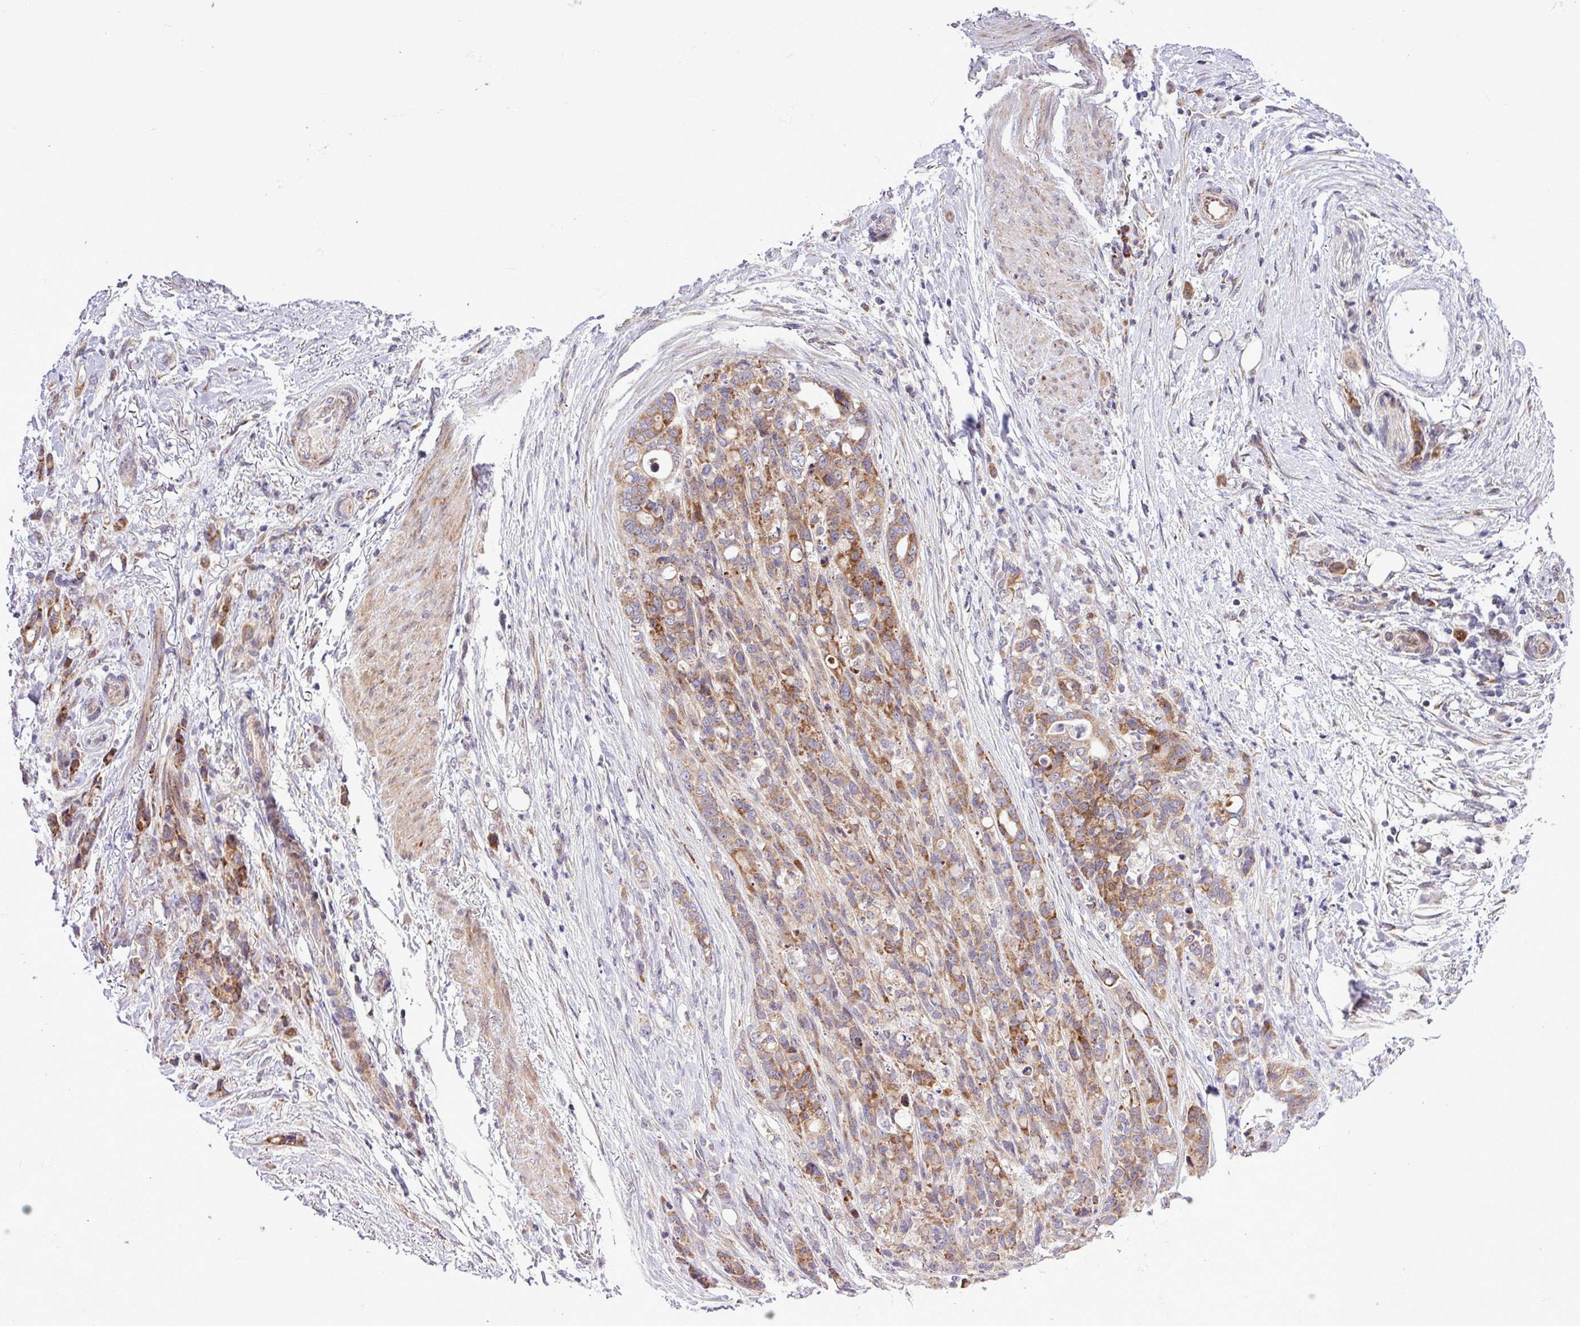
{"staining": {"intensity": "moderate", "quantity": "25%-75%", "location": "cytoplasmic/membranous"}, "tissue": "stomach cancer", "cell_type": "Tumor cells", "image_type": "cancer", "snomed": [{"axis": "morphology", "description": "Normal tissue, NOS"}, {"axis": "morphology", "description": "Adenocarcinoma, NOS"}, {"axis": "topography", "description": "Stomach"}], "caption": "This histopathology image demonstrates IHC staining of stomach cancer (adenocarcinoma), with medium moderate cytoplasmic/membranous expression in approximately 25%-75% of tumor cells.", "gene": "B3GNT9", "patient": {"sex": "female", "age": 79}}